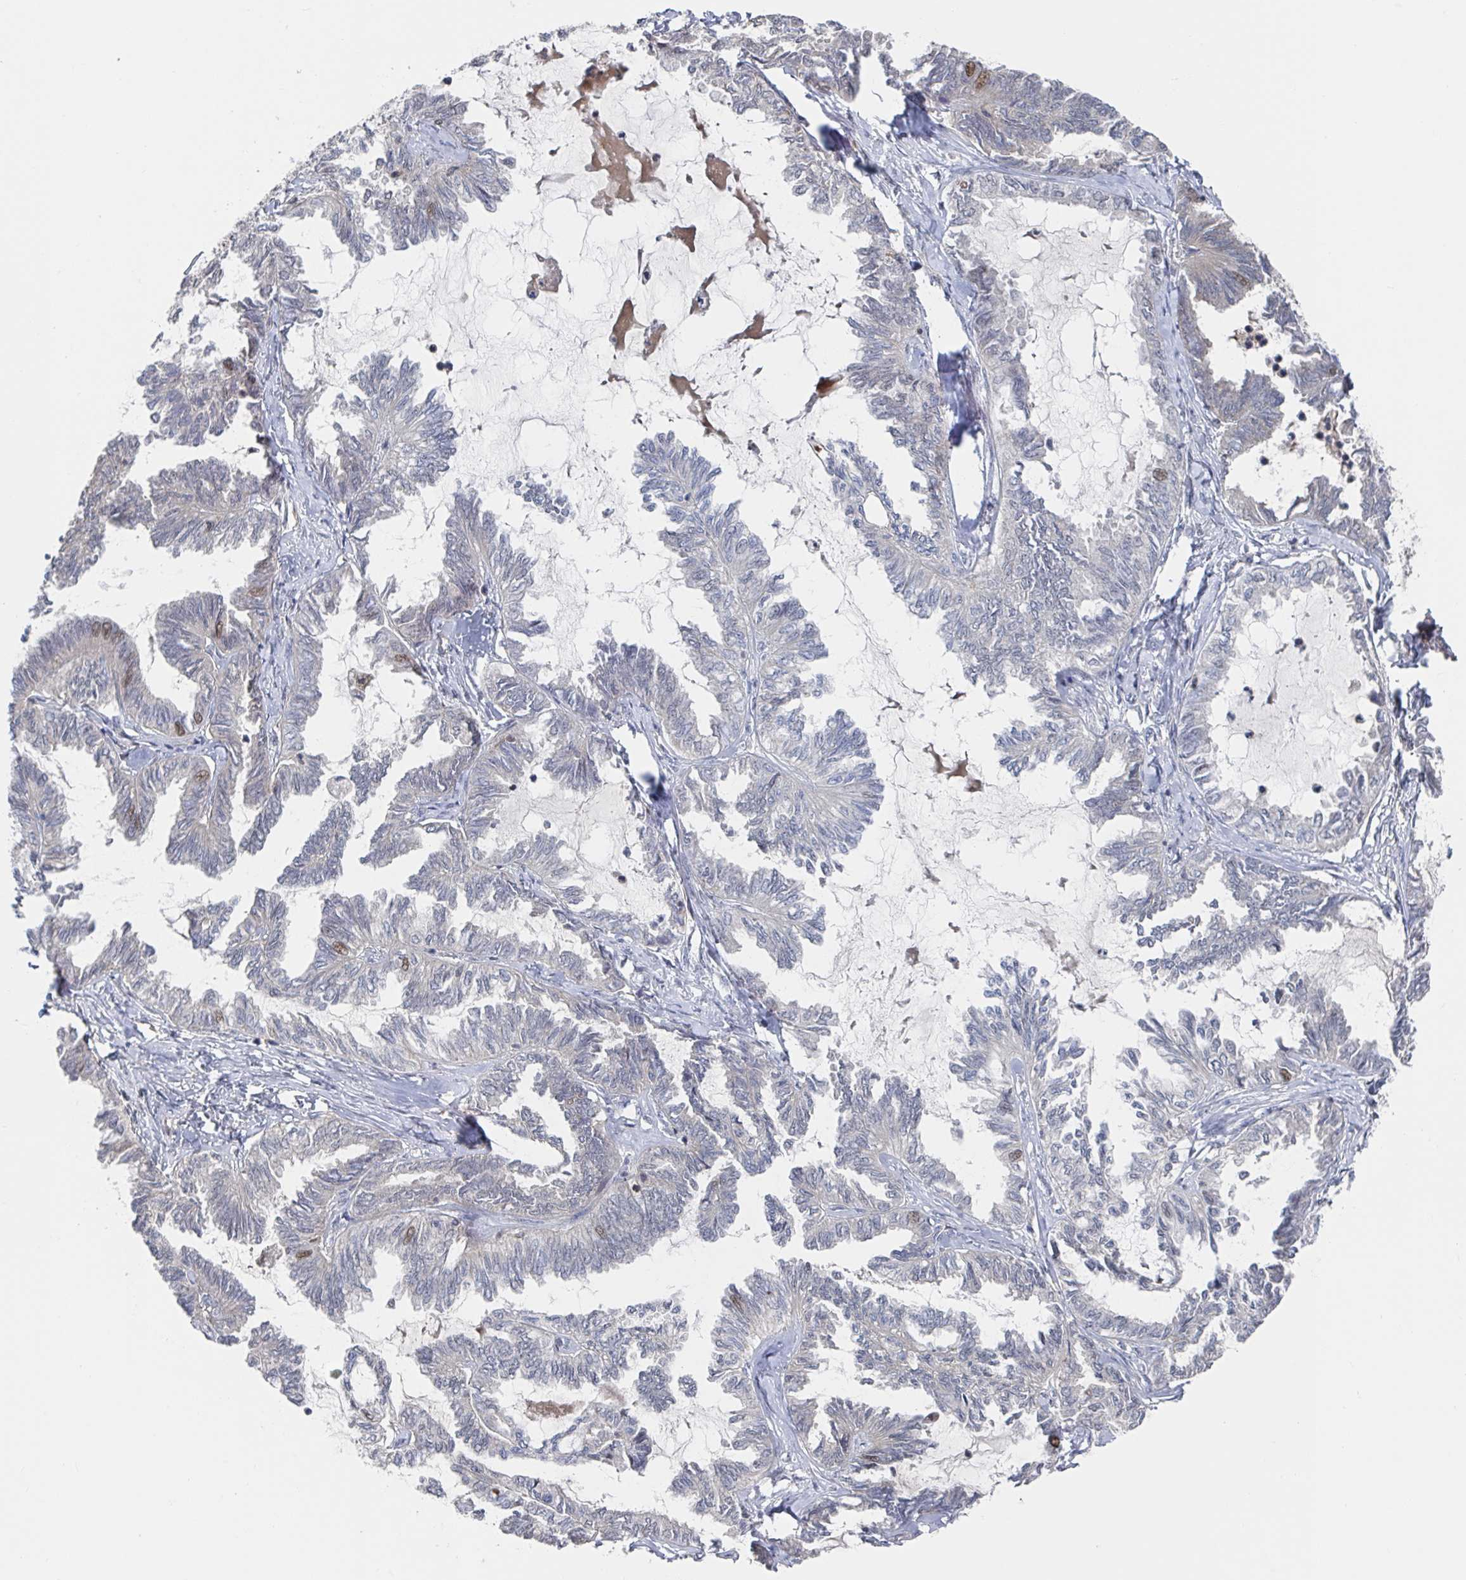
{"staining": {"intensity": "weak", "quantity": "<25%", "location": "cytoplasmic/membranous"}, "tissue": "ovarian cancer", "cell_type": "Tumor cells", "image_type": "cancer", "snomed": [{"axis": "morphology", "description": "Carcinoma, endometroid"}, {"axis": "topography", "description": "Ovary"}], "caption": "Human ovarian cancer (endometroid carcinoma) stained for a protein using IHC exhibits no expression in tumor cells.", "gene": "DHRS12", "patient": {"sex": "female", "age": 70}}